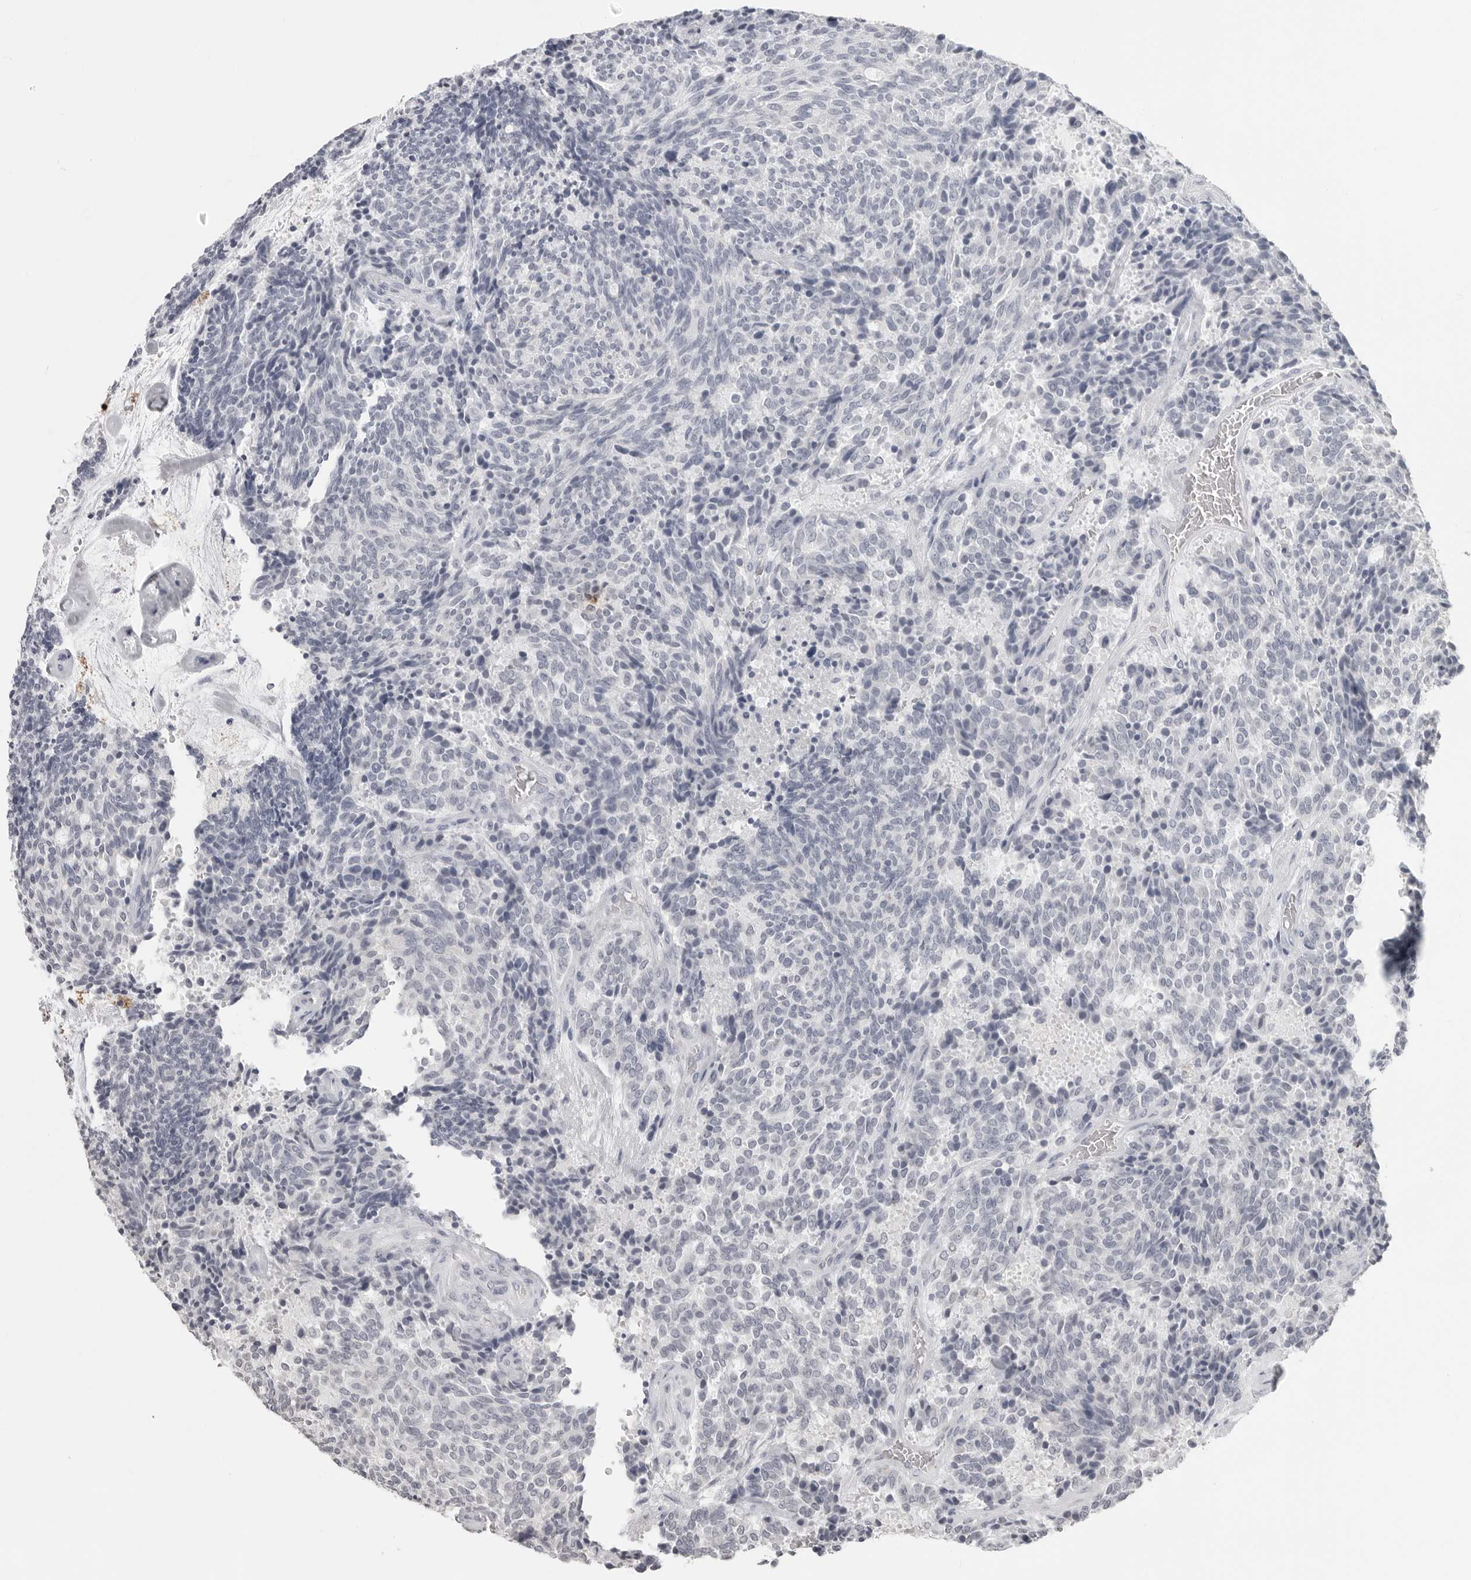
{"staining": {"intensity": "negative", "quantity": "none", "location": "none"}, "tissue": "carcinoid", "cell_type": "Tumor cells", "image_type": "cancer", "snomed": [{"axis": "morphology", "description": "Carcinoid, malignant, NOS"}, {"axis": "topography", "description": "Pancreas"}], "caption": "The micrograph reveals no staining of tumor cells in carcinoid. The staining is performed using DAB brown chromogen with nuclei counter-stained in using hematoxylin.", "gene": "PRSS1", "patient": {"sex": "female", "age": 54}}